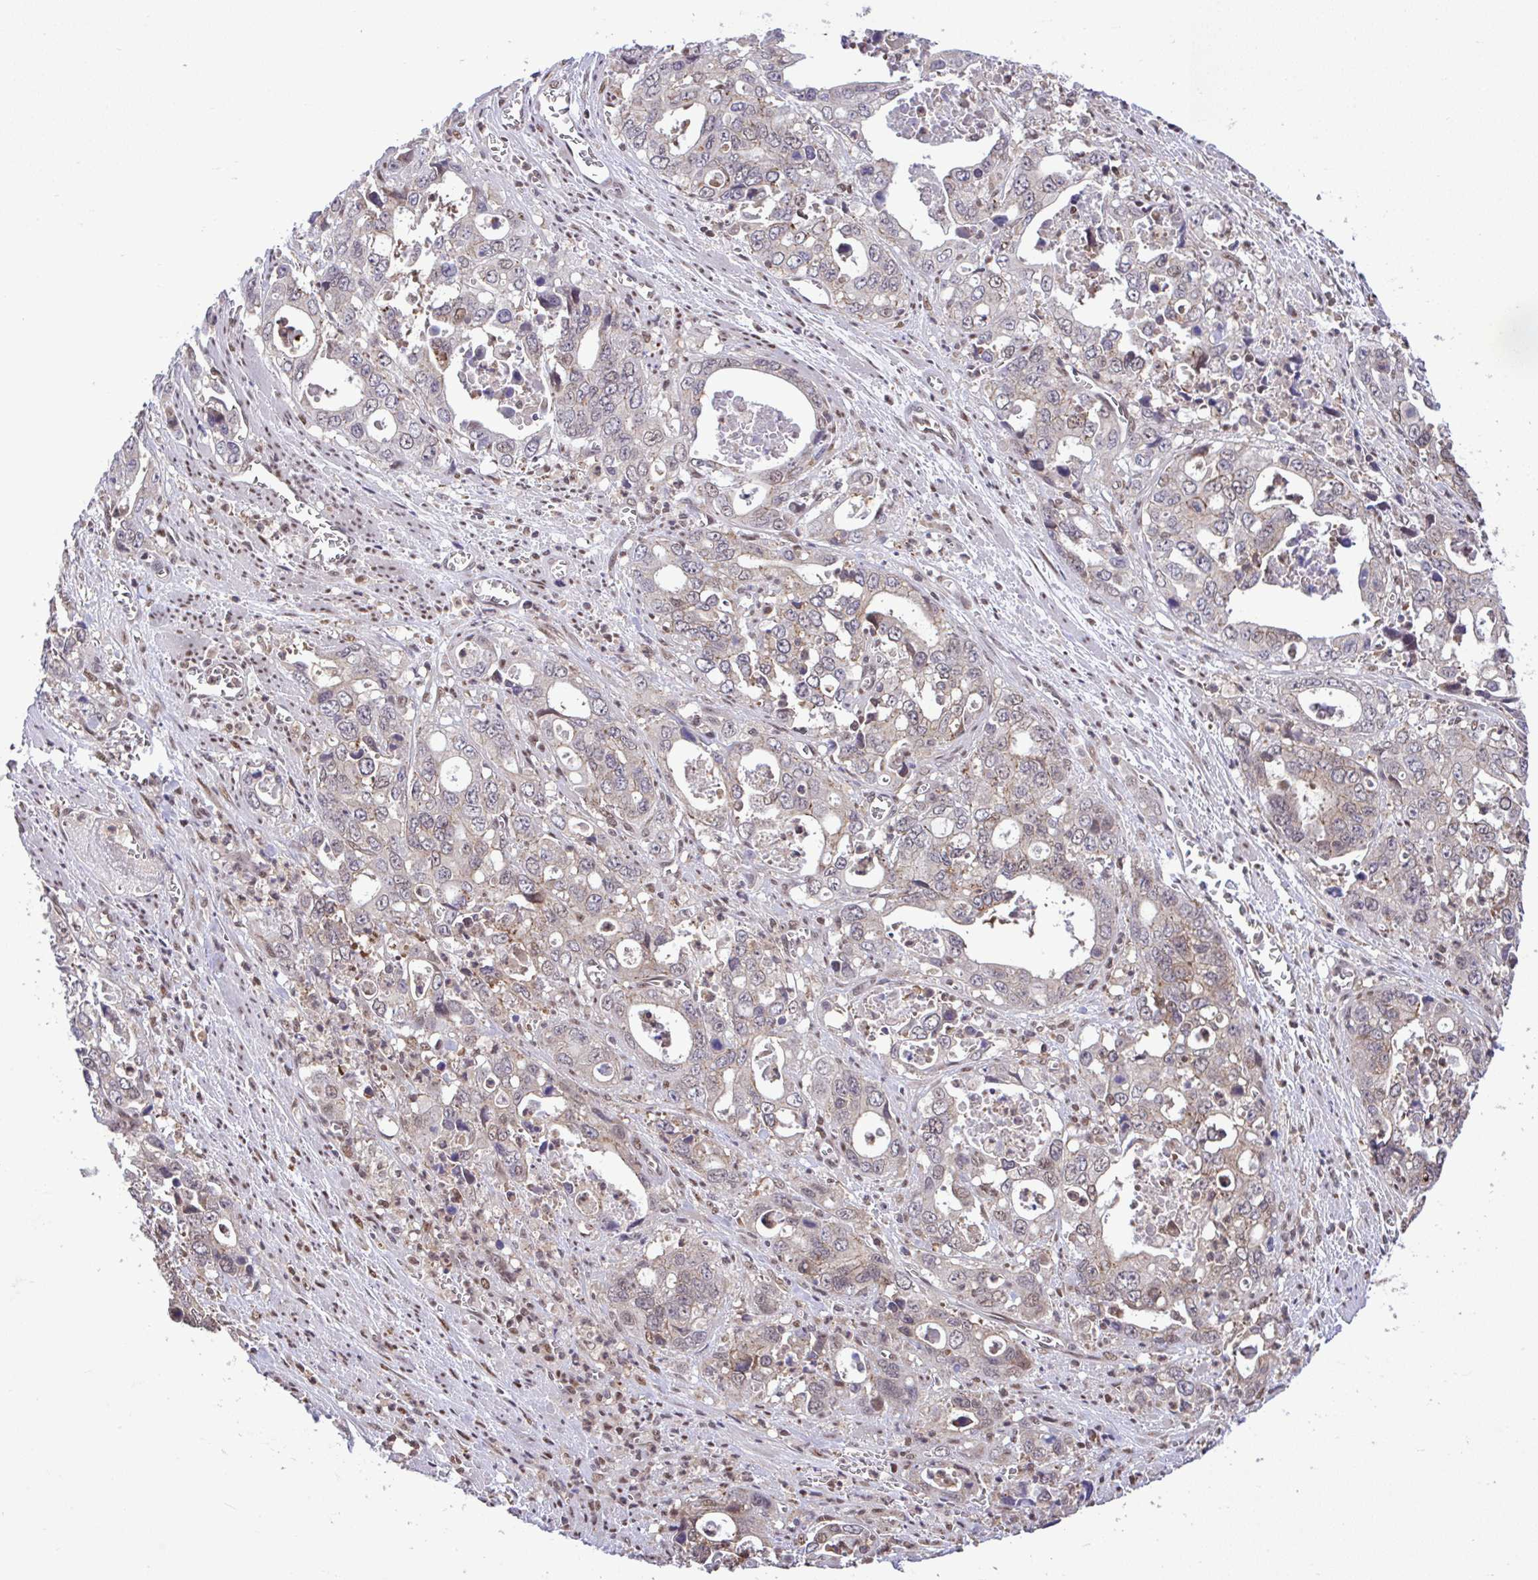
{"staining": {"intensity": "weak", "quantity": "<25%", "location": "nuclear"}, "tissue": "stomach cancer", "cell_type": "Tumor cells", "image_type": "cancer", "snomed": [{"axis": "morphology", "description": "Adenocarcinoma, NOS"}, {"axis": "topography", "description": "Stomach, upper"}], "caption": "Immunohistochemical staining of stomach adenocarcinoma reveals no significant expression in tumor cells. (DAB (3,3'-diaminobenzidine) immunohistochemistry (IHC) visualized using brightfield microscopy, high magnification).", "gene": "GLIS3", "patient": {"sex": "male", "age": 74}}